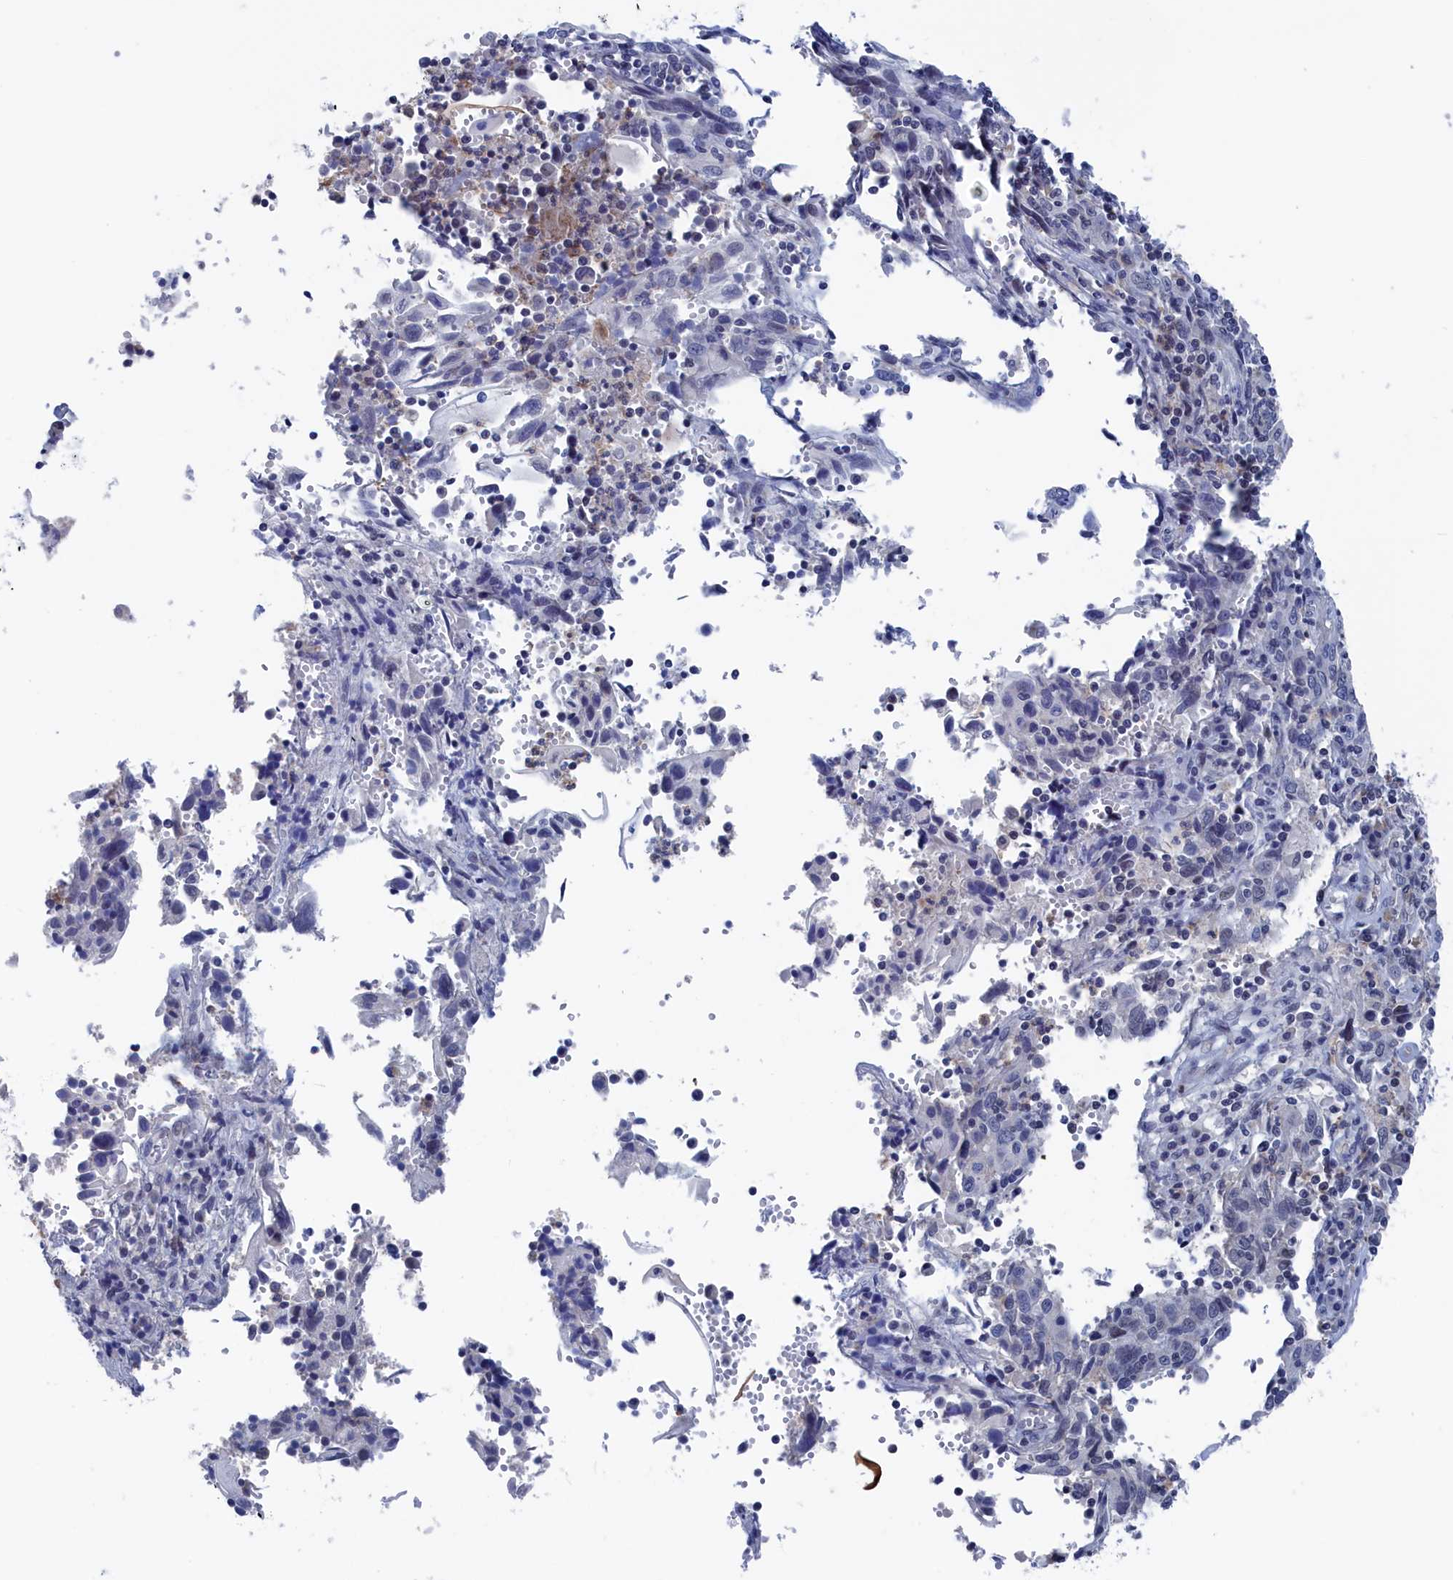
{"staining": {"intensity": "negative", "quantity": "none", "location": "none"}, "tissue": "cervical cancer", "cell_type": "Tumor cells", "image_type": "cancer", "snomed": [{"axis": "morphology", "description": "Squamous cell carcinoma, NOS"}, {"axis": "topography", "description": "Cervix"}], "caption": "Human squamous cell carcinoma (cervical) stained for a protein using immunohistochemistry (IHC) shows no staining in tumor cells.", "gene": "MARCHF3", "patient": {"sex": "female", "age": 46}}